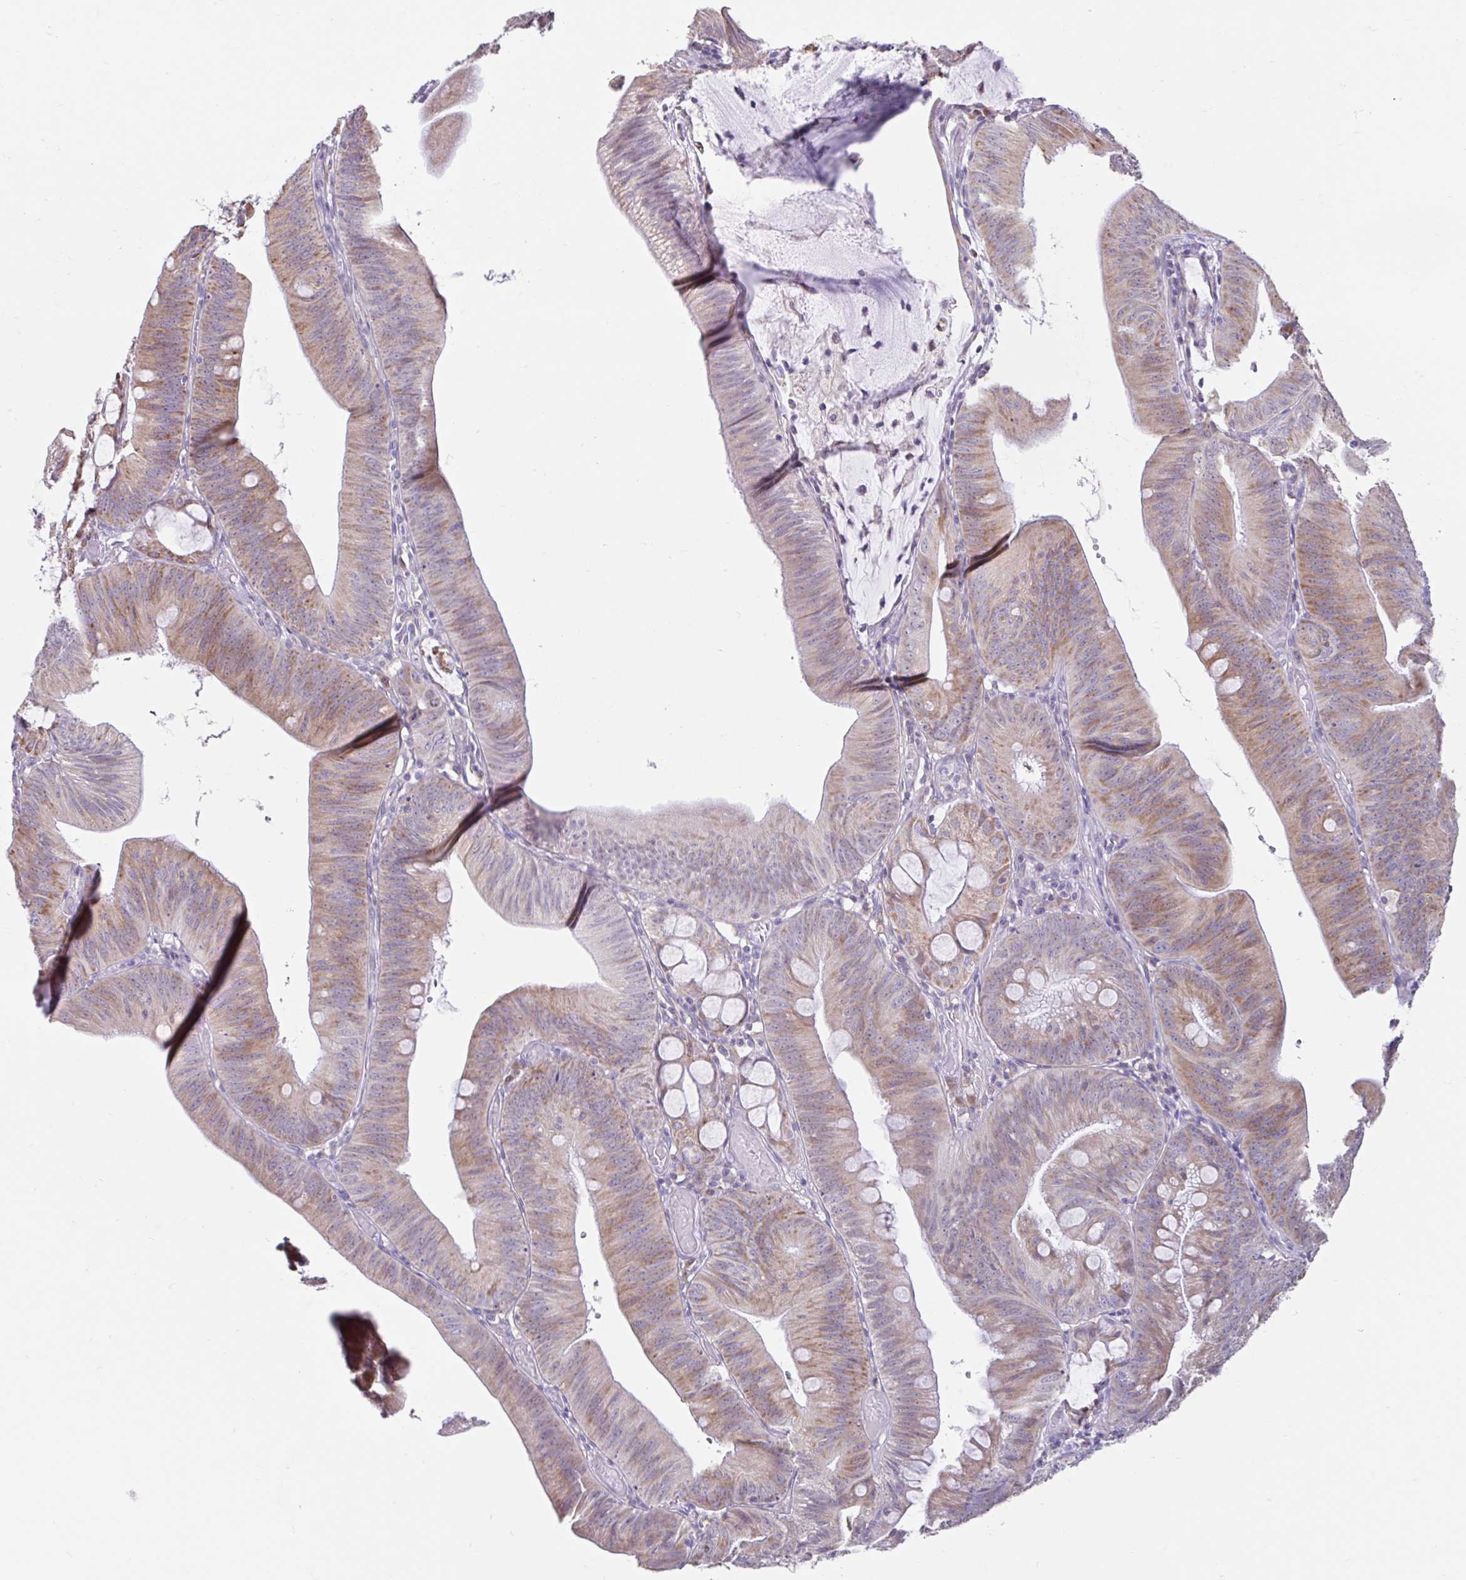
{"staining": {"intensity": "moderate", "quantity": ">75%", "location": "cytoplasmic/membranous"}, "tissue": "colorectal cancer", "cell_type": "Tumor cells", "image_type": "cancer", "snomed": [{"axis": "morphology", "description": "Adenocarcinoma, NOS"}, {"axis": "topography", "description": "Colon"}], "caption": "An image showing moderate cytoplasmic/membranous positivity in approximately >75% of tumor cells in colorectal cancer (adenocarcinoma), as visualized by brown immunohistochemical staining.", "gene": "NT5C1B", "patient": {"sex": "male", "age": 84}}